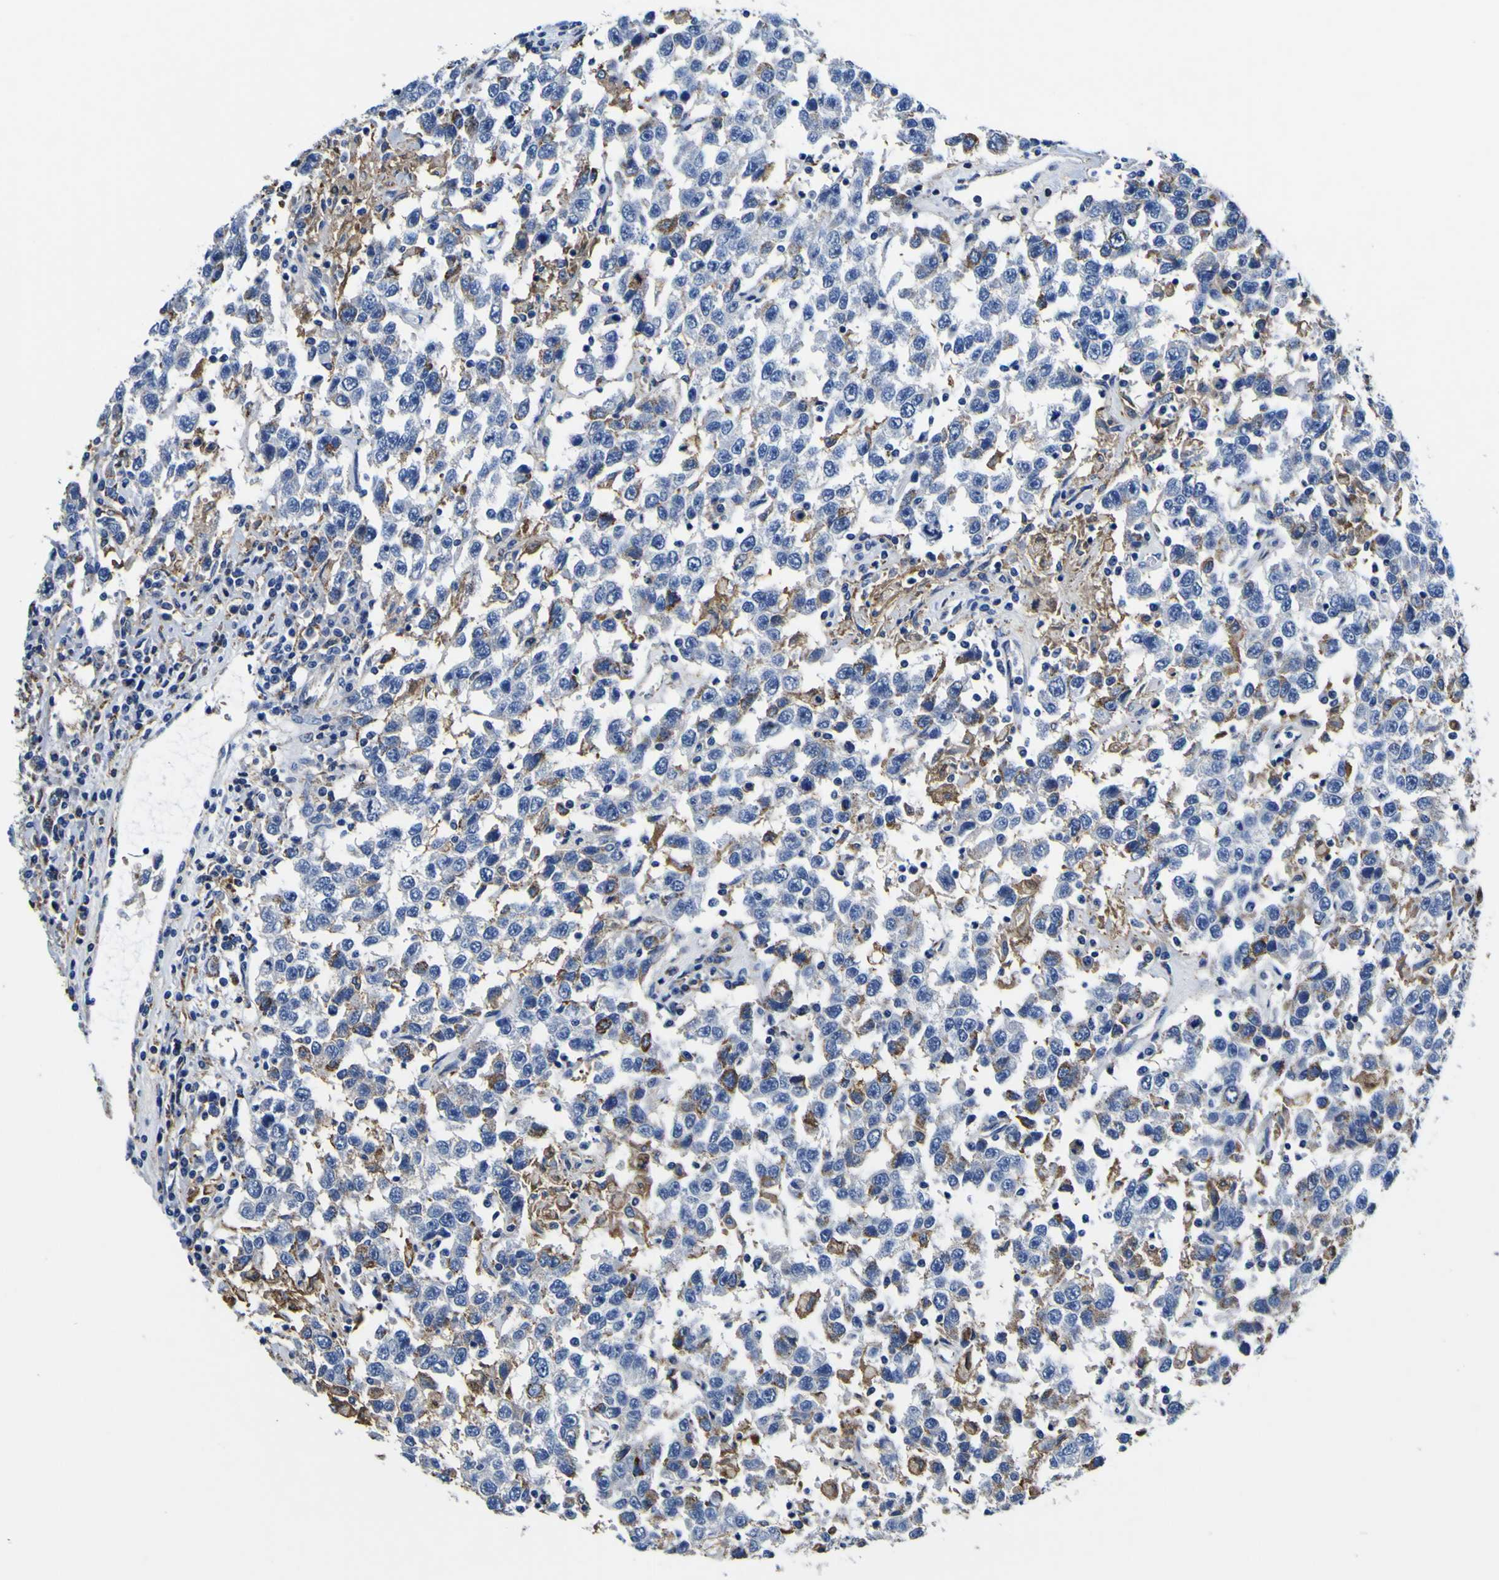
{"staining": {"intensity": "negative", "quantity": "none", "location": "none"}, "tissue": "testis cancer", "cell_type": "Tumor cells", "image_type": "cancer", "snomed": [{"axis": "morphology", "description": "Seminoma, NOS"}, {"axis": "topography", "description": "Testis"}], "caption": "Seminoma (testis) was stained to show a protein in brown. There is no significant staining in tumor cells.", "gene": "PXDN", "patient": {"sex": "male", "age": 41}}